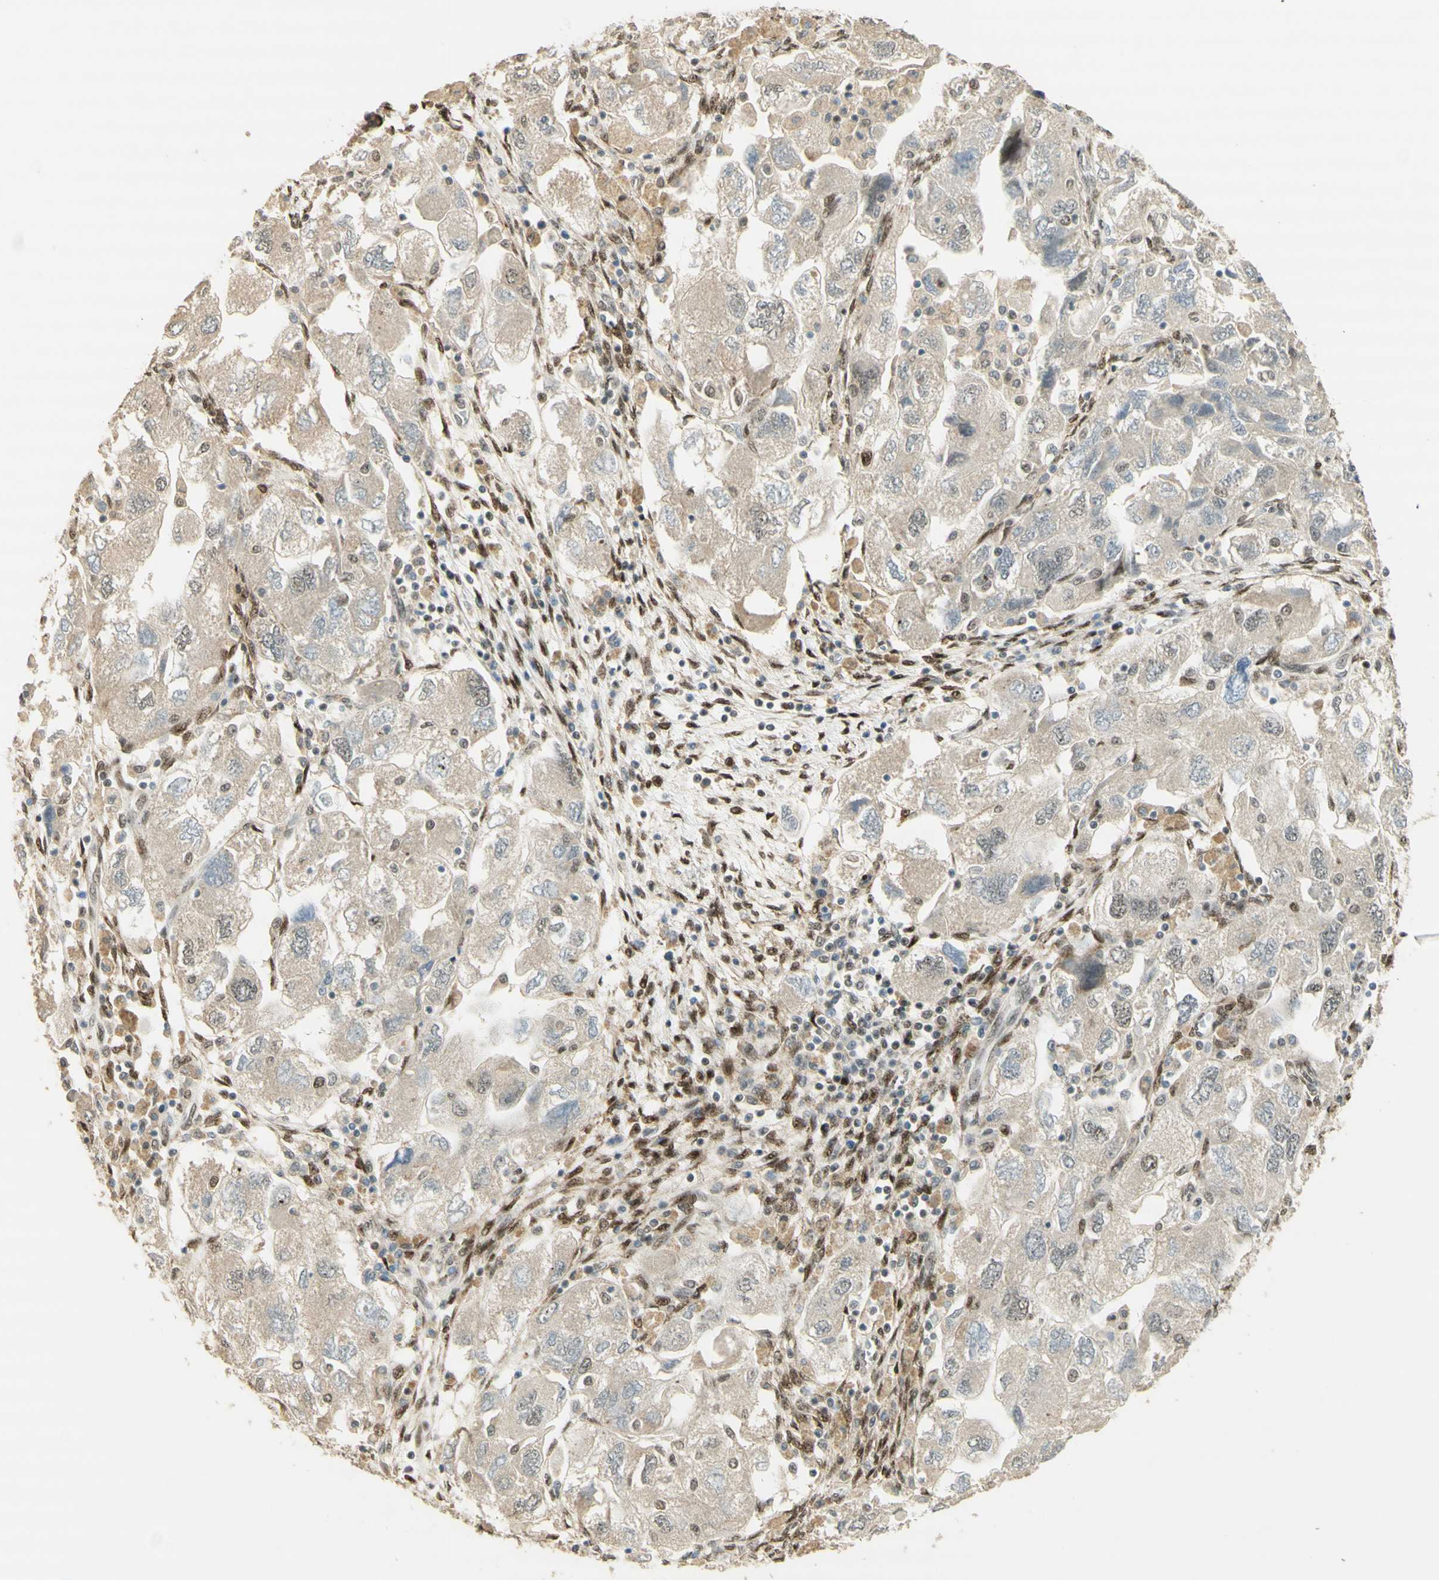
{"staining": {"intensity": "weak", "quantity": ">75%", "location": "cytoplasmic/membranous"}, "tissue": "ovarian cancer", "cell_type": "Tumor cells", "image_type": "cancer", "snomed": [{"axis": "morphology", "description": "Carcinoma, NOS"}, {"axis": "morphology", "description": "Cystadenocarcinoma, serous, NOS"}, {"axis": "topography", "description": "Ovary"}], "caption": "A micrograph of human ovarian cancer stained for a protein exhibits weak cytoplasmic/membranous brown staining in tumor cells. (brown staining indicates protein expression, while blue staining denotes nuclei).", "gene": "FOXP1", "patient": {"sex": "female", "age": 69}}